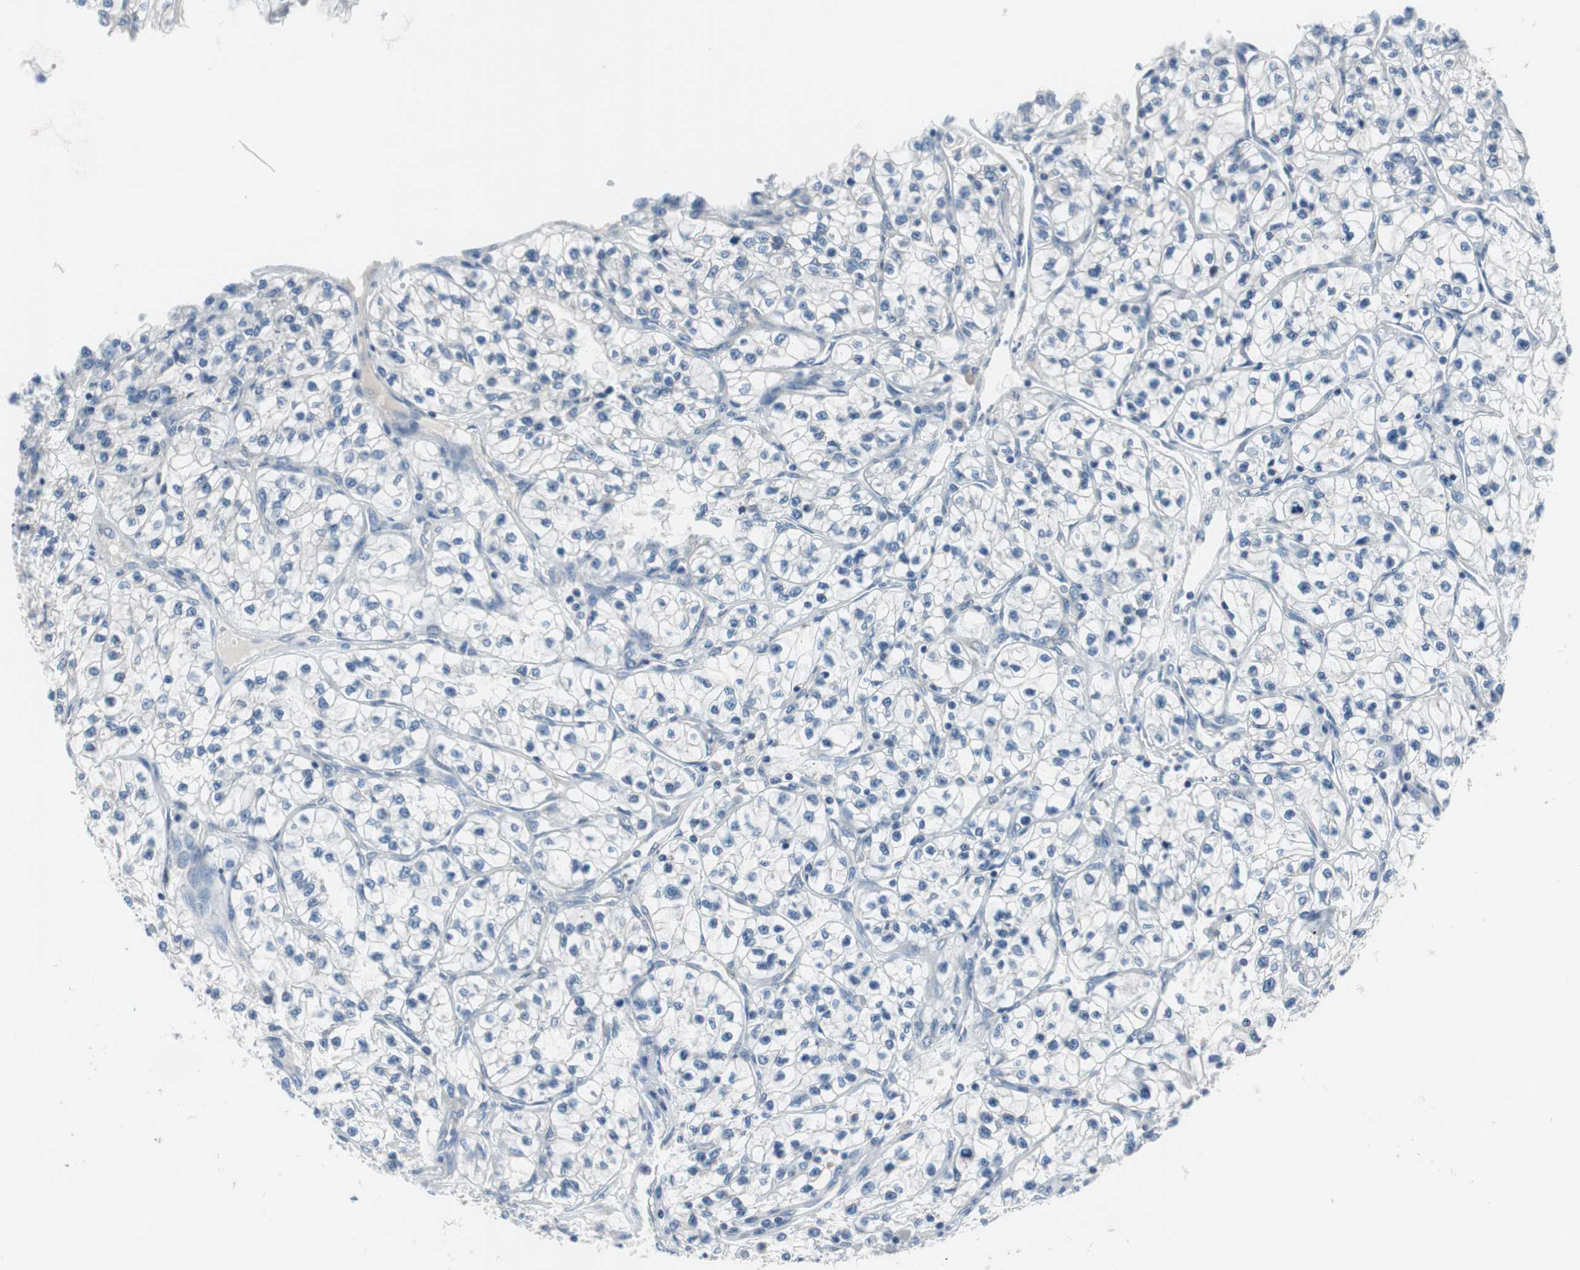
{"staining": {"intensity": "negative", "quantity": "none", "location": "none"}, "tissue": "renal cancer", "cell_type": "Tumor cells", "image_type": "cancer", "snomed": [{"axis": "morphology", "description": "Adenocarcinoma, NOS"}, {"axis": "topography", "description": "Kidney"}], "caption": "This is an immunohistochemistry histopathology image of renal cancer. There is no positivity in tumor cells.", "gene": "PLAA", "patient": {"sex": "female", "age": 57}}